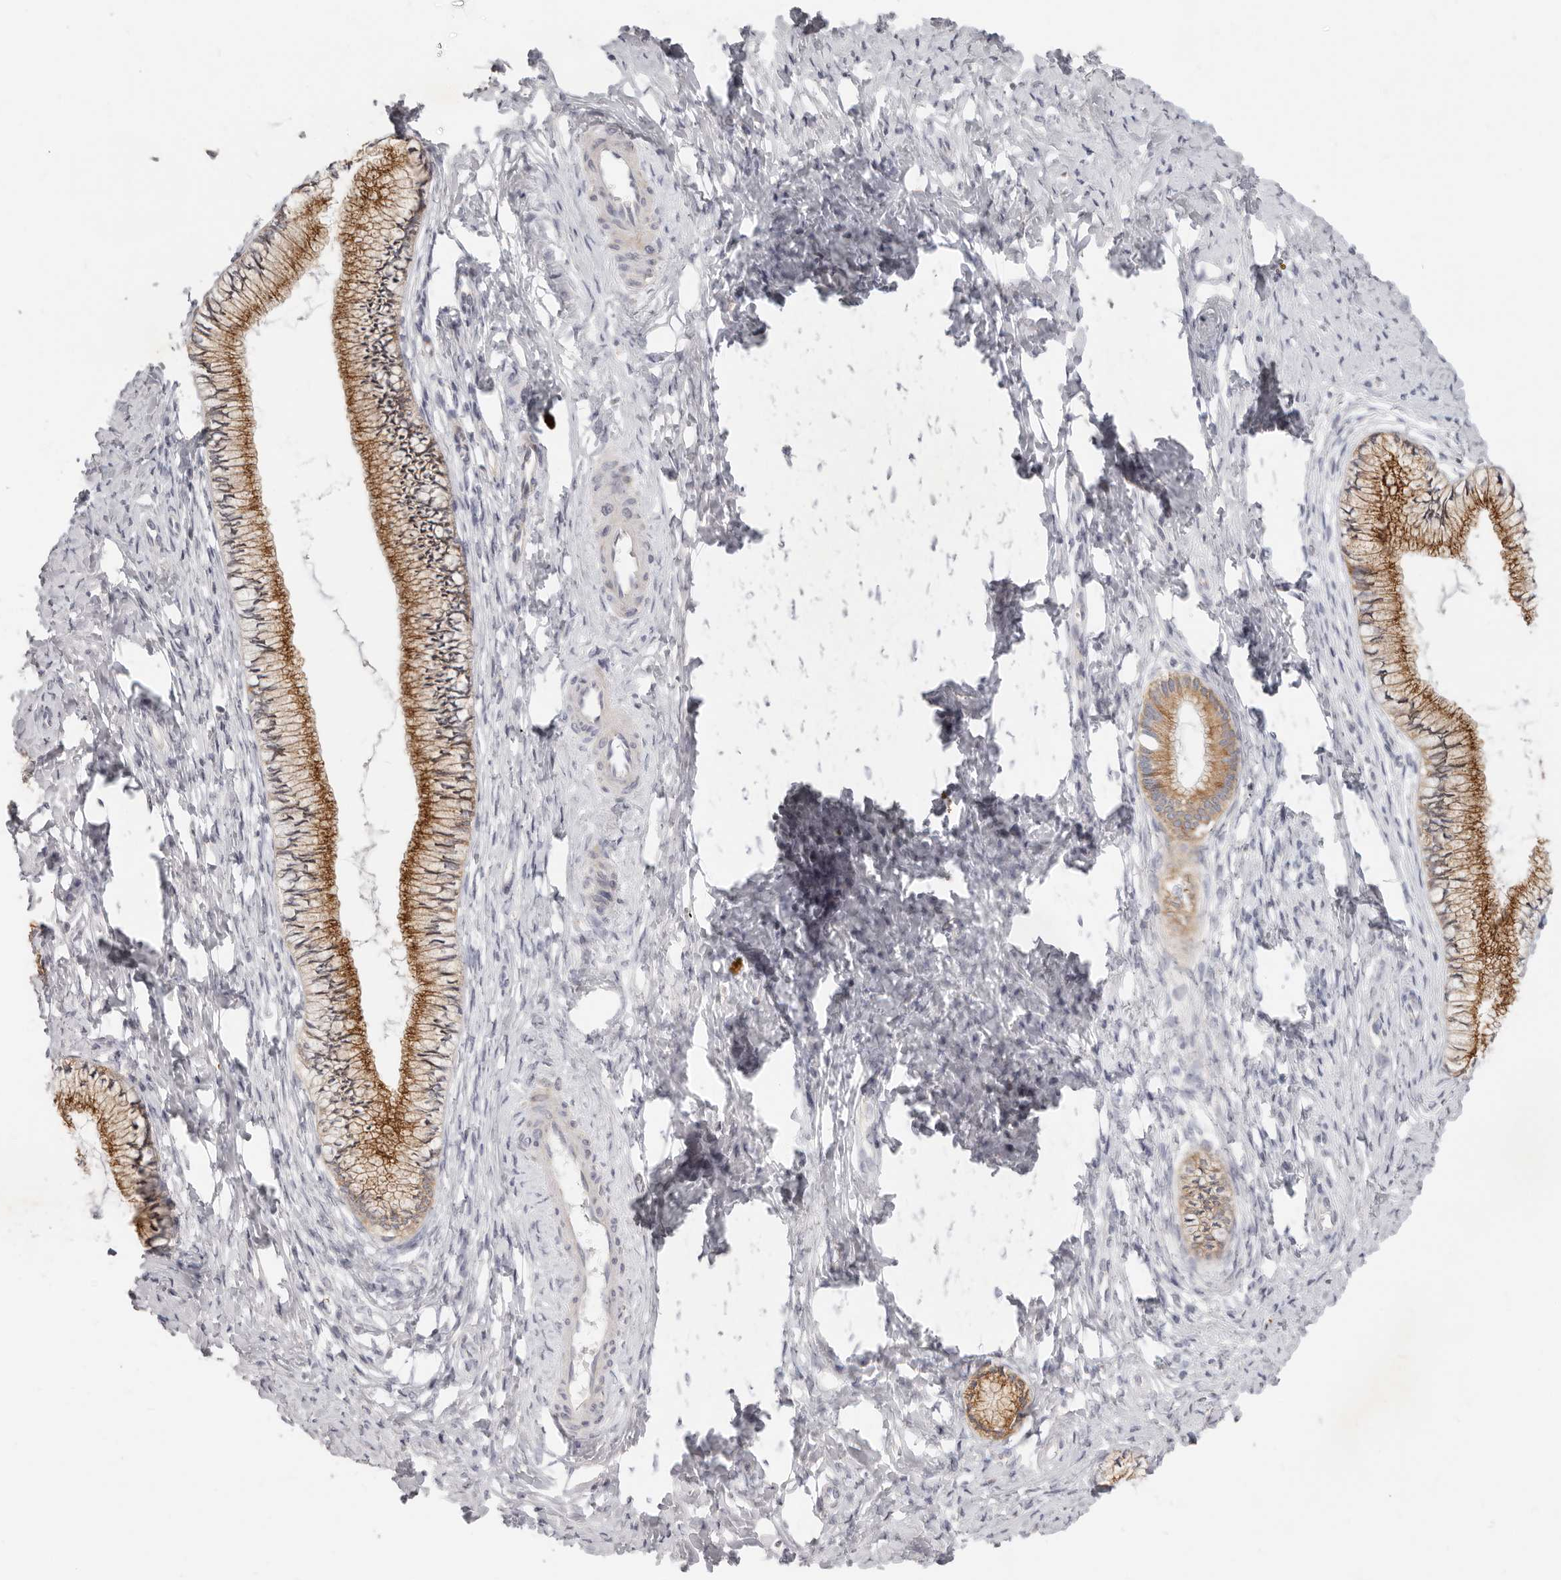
{"staining": {"intensity": "moderate", "quantity": ">75%", "location": "cytoplasmic/membranous"}, "tissue": "cervix", "cell_type": "Glandular cells", "image_type": "normal", "snomed": [{"axis": "morphology", "description": "Normal tissue, NOS"}, {"axis": "topography", "description": "Cervix"}], "caption": "Immunohistochemical staining of unremarkable human cervix displays medium levels of moderate cytoplasmic/membranous positivity in approximately >75% of glandular cells.", "gene": "TFB2M", "patient": {"sex": "female", "age": 36}}